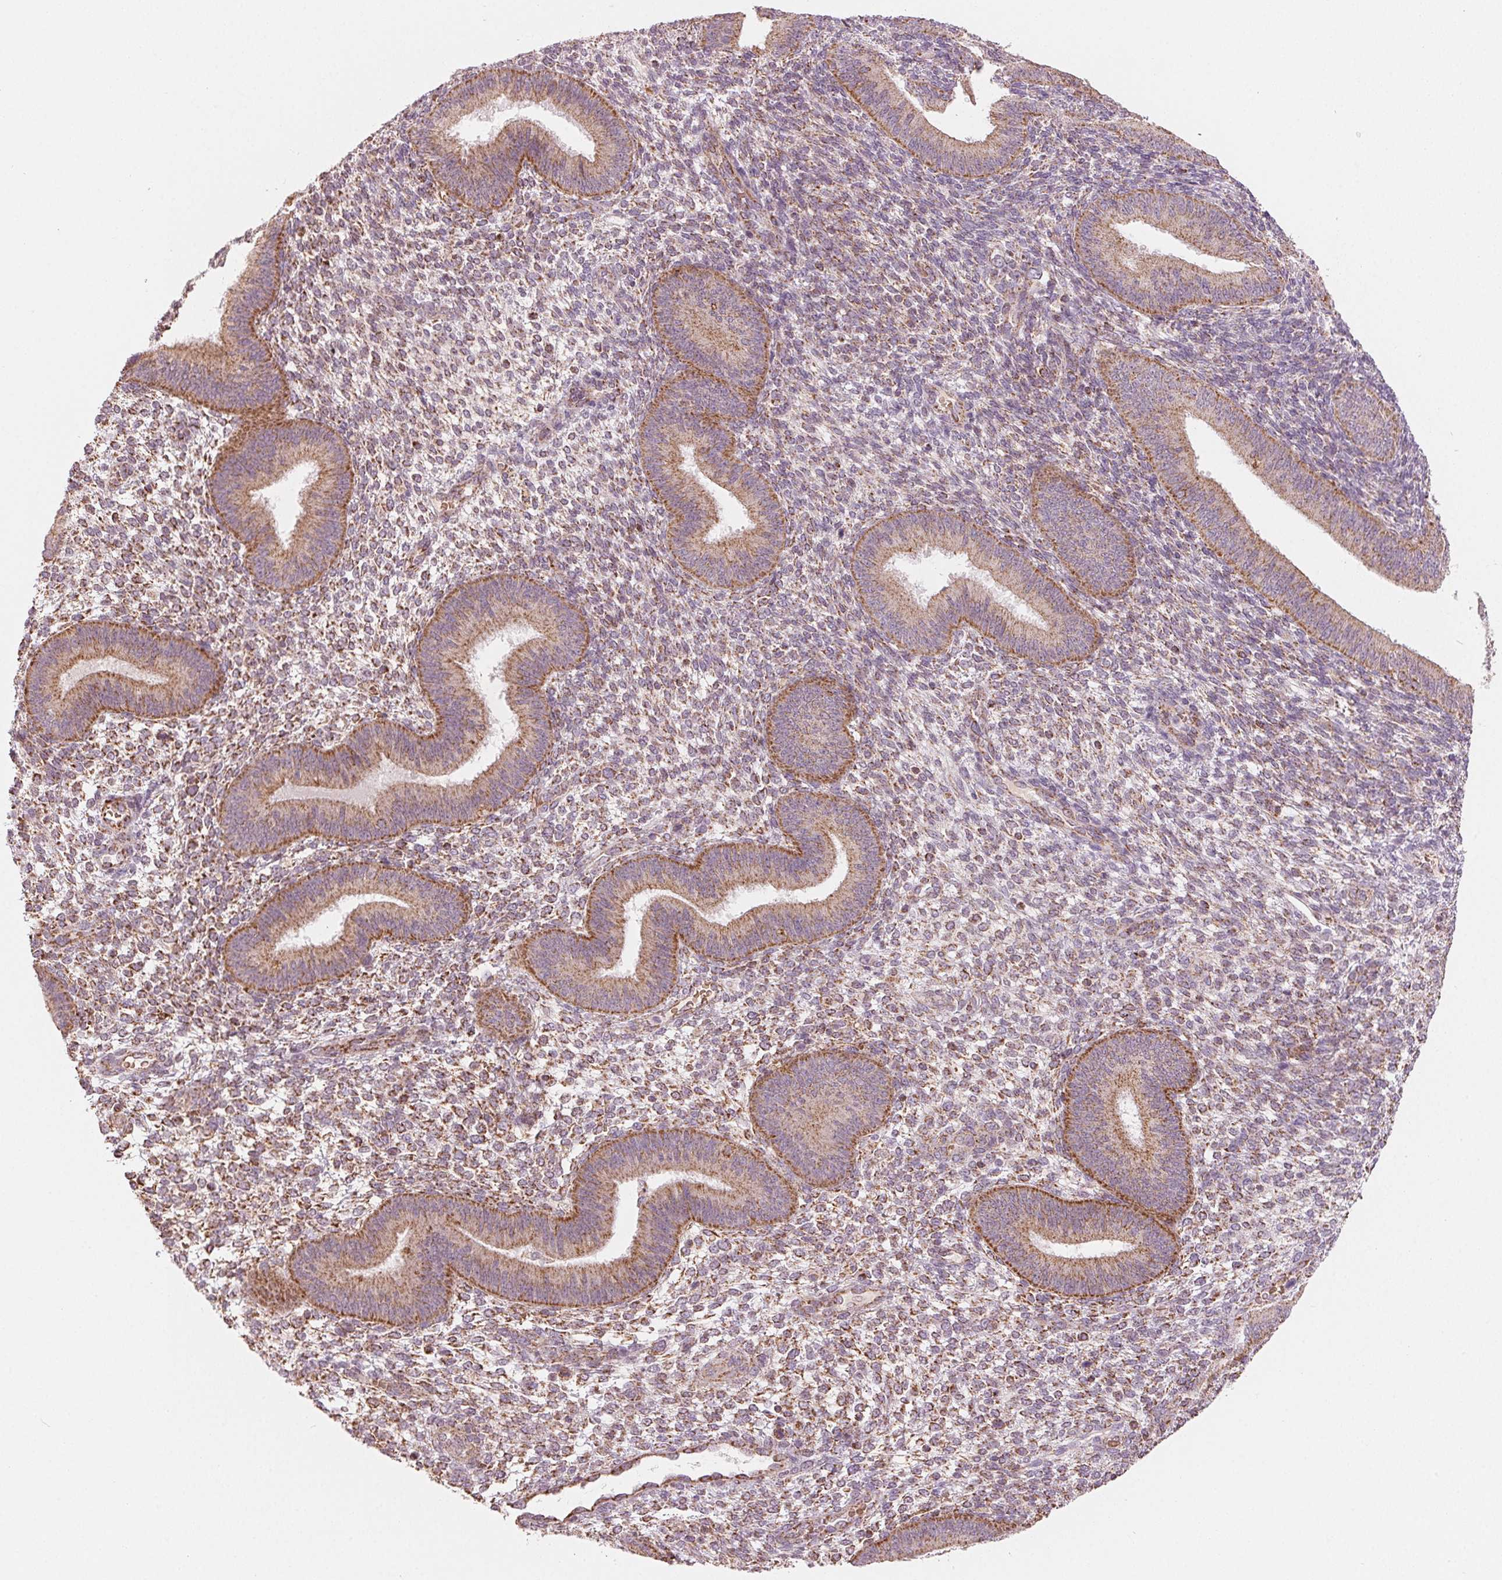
{"staining": {"intensity": "moderate", "quantity": "<25%", "location": "cytoplasmic/membranous"}, "tissue": "endometrium", "cell_type": "Cells in endometrial stroma", "image_type": "normal", "snomed": [{"axis": "morphology", "description": "Normal tissue, NOS"}, {"axis": "topography", "description": "Endometrium"}], "caption": "The immunohistochemical stain highlights moderate cytoplasmic/membranous positivity in cells in endometrial stroma of unremarkable endometrium. Immunohistochemistry stains the protein of interest in brown and the nuclei are stained blue.", "gene": "HINT2", "patient": {"sex": "female", "age": 39}}